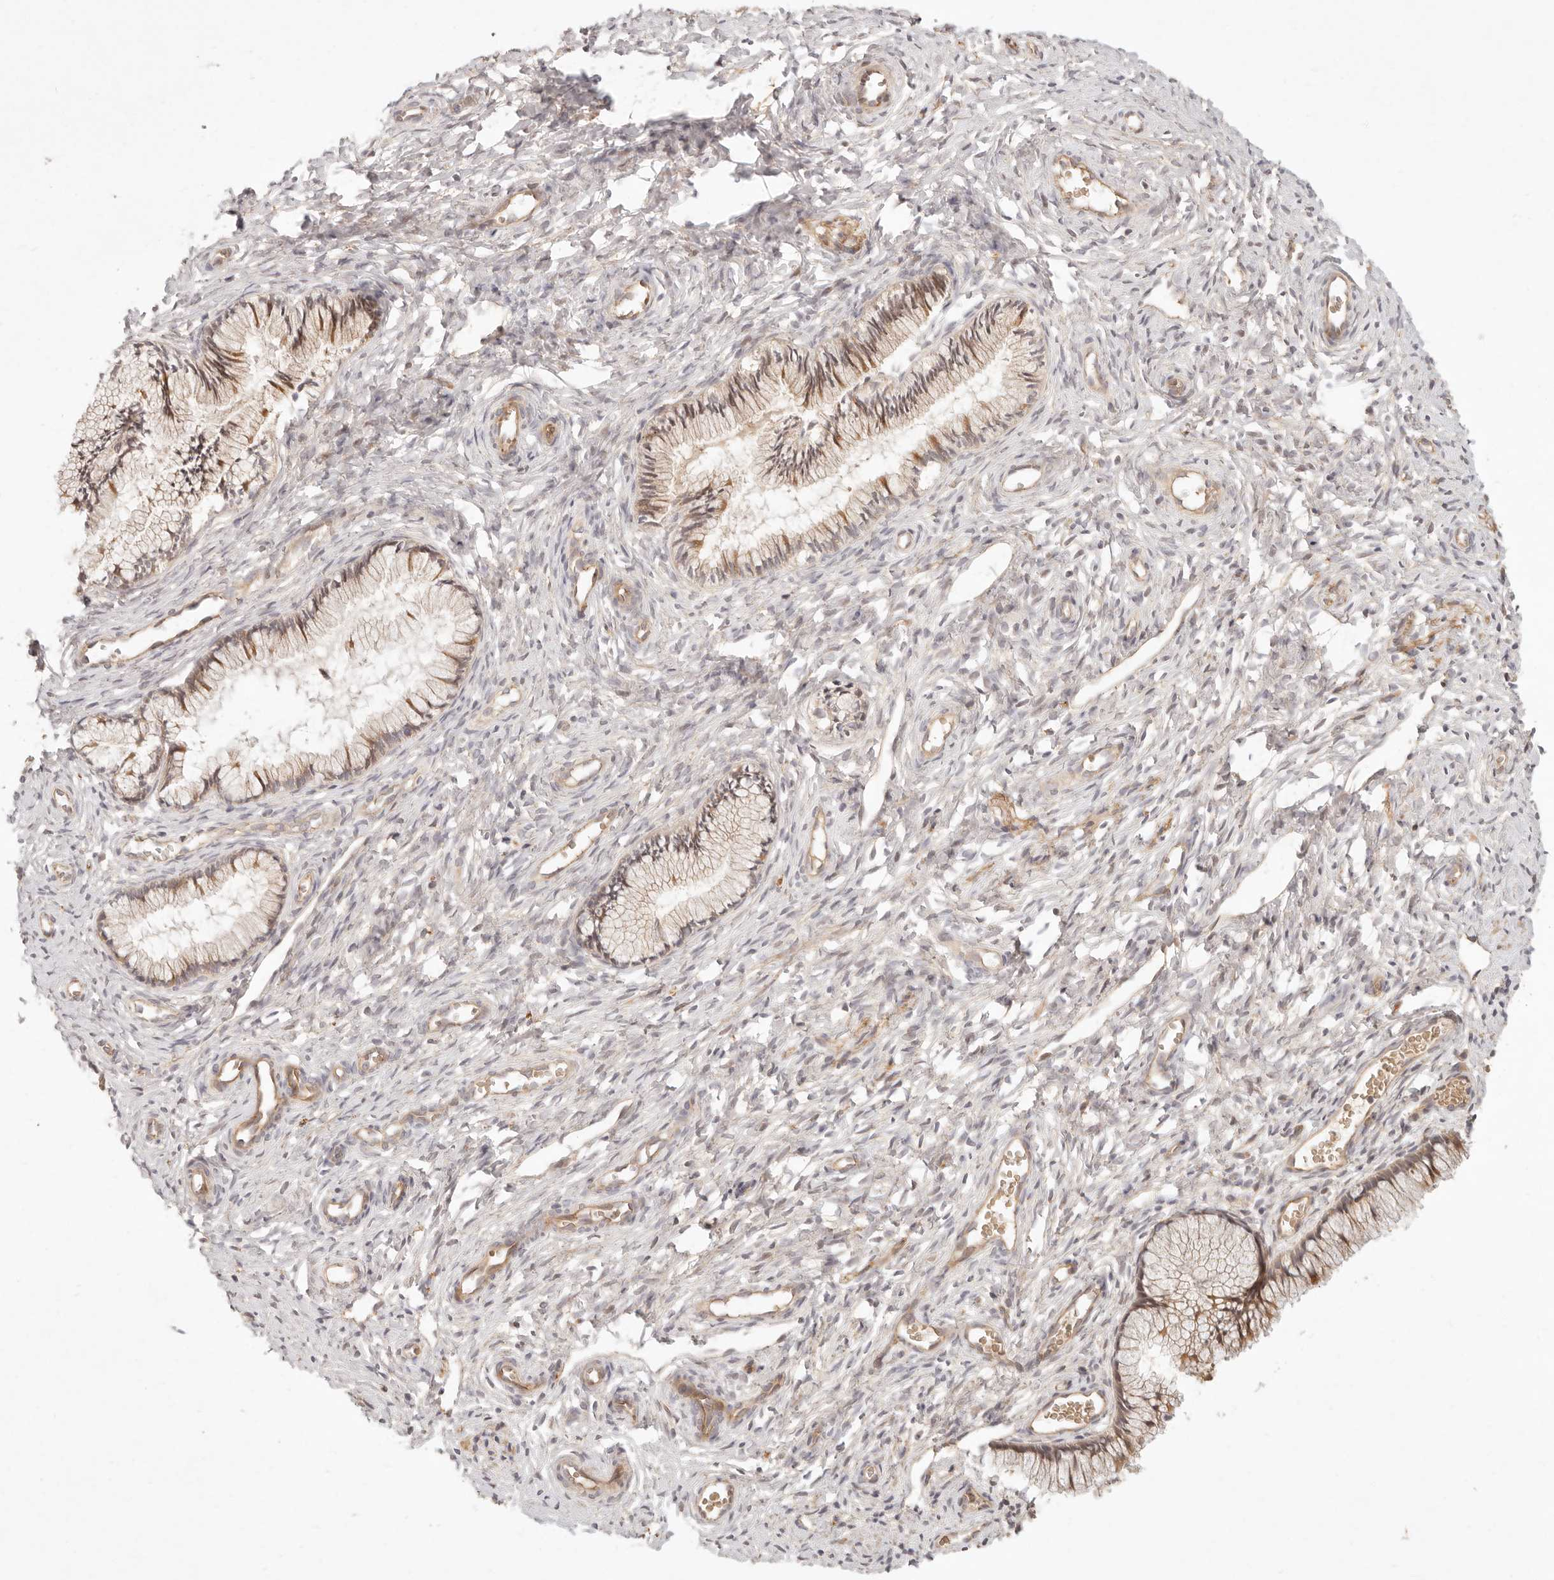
{"staining": {"intensity": "moderate", "quantity": "25%-75%", "location": "cytoplasmic/membranous"}, "tissue": "cervix", "cell_type": "Glandular cells", "image_type": "normal", "snomed": [{"axis": "morphology", "description": "Normal tissue, NOS"}, {"axis": "topography", "description": "Cervix"}], "caption": "Glandular cells display medium levels of moderate cytoplasmic/membranous staining in approximately 25%-75% of cells in unremarkable human cervix. (DAB (3,3'-diaminobenzidine) = brown stain, brightfield microscopy at high magnification).", "gene": "PPP1R3B", "patient": {"sex": "female", "age": 27}}